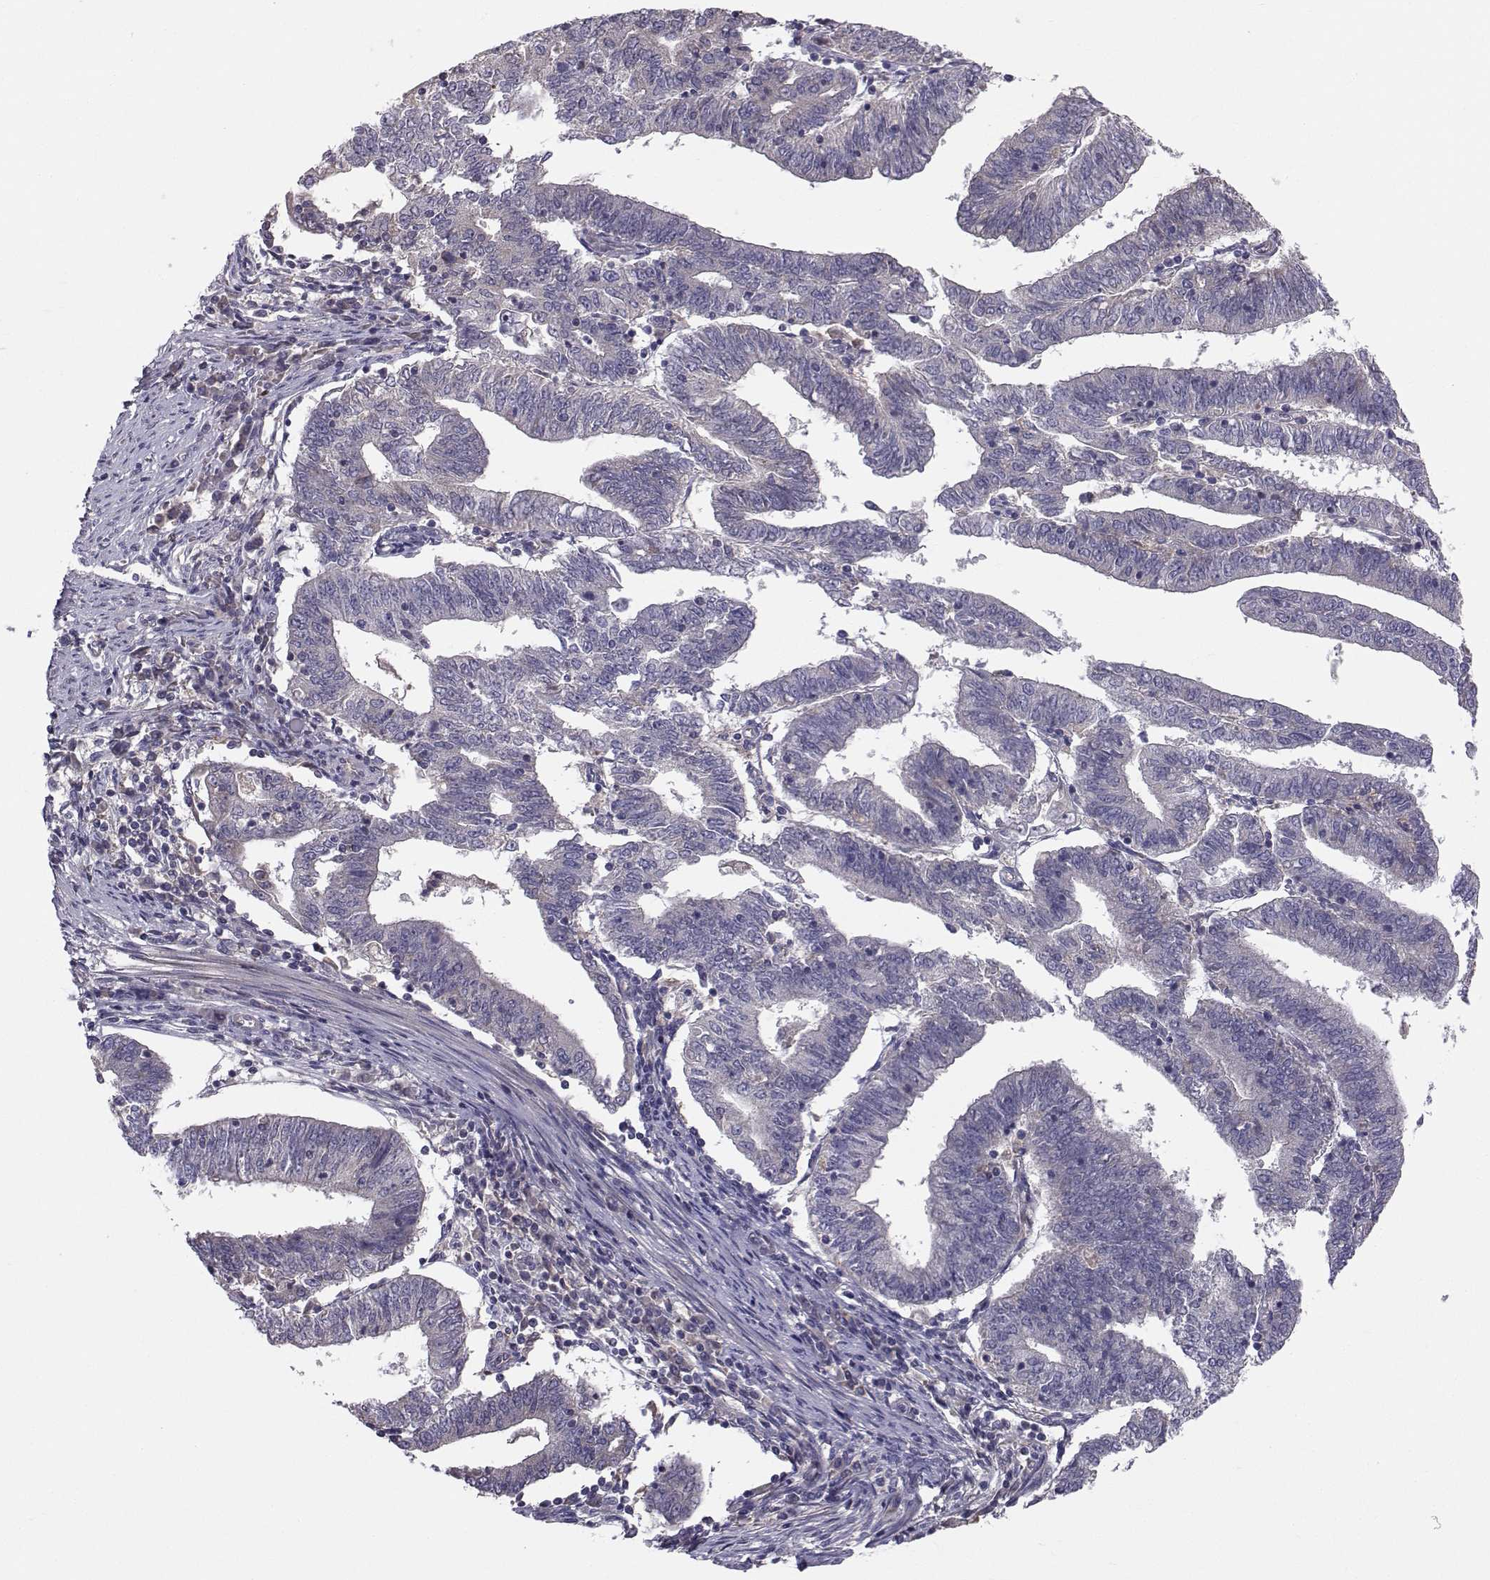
{"staining": {"intensity": "negative", "quantity": "none", "location": "none"}, "tissue": "endometrial cancer", "cell_type": "Tumor cells", "image_type": "cancer", "snomed": [{"axis": "morphology", "description": "Adenocarcinoma, NOS"}, {"axis": "topography", "description": "Endometrium"}], "caption": "Adenocarcinoma (endometrial) stained for a protein using immunohistochemistry displays no expression tumor cells.", "gene": "PEX5L", "patient": {"sex": "female", "age": 82}}